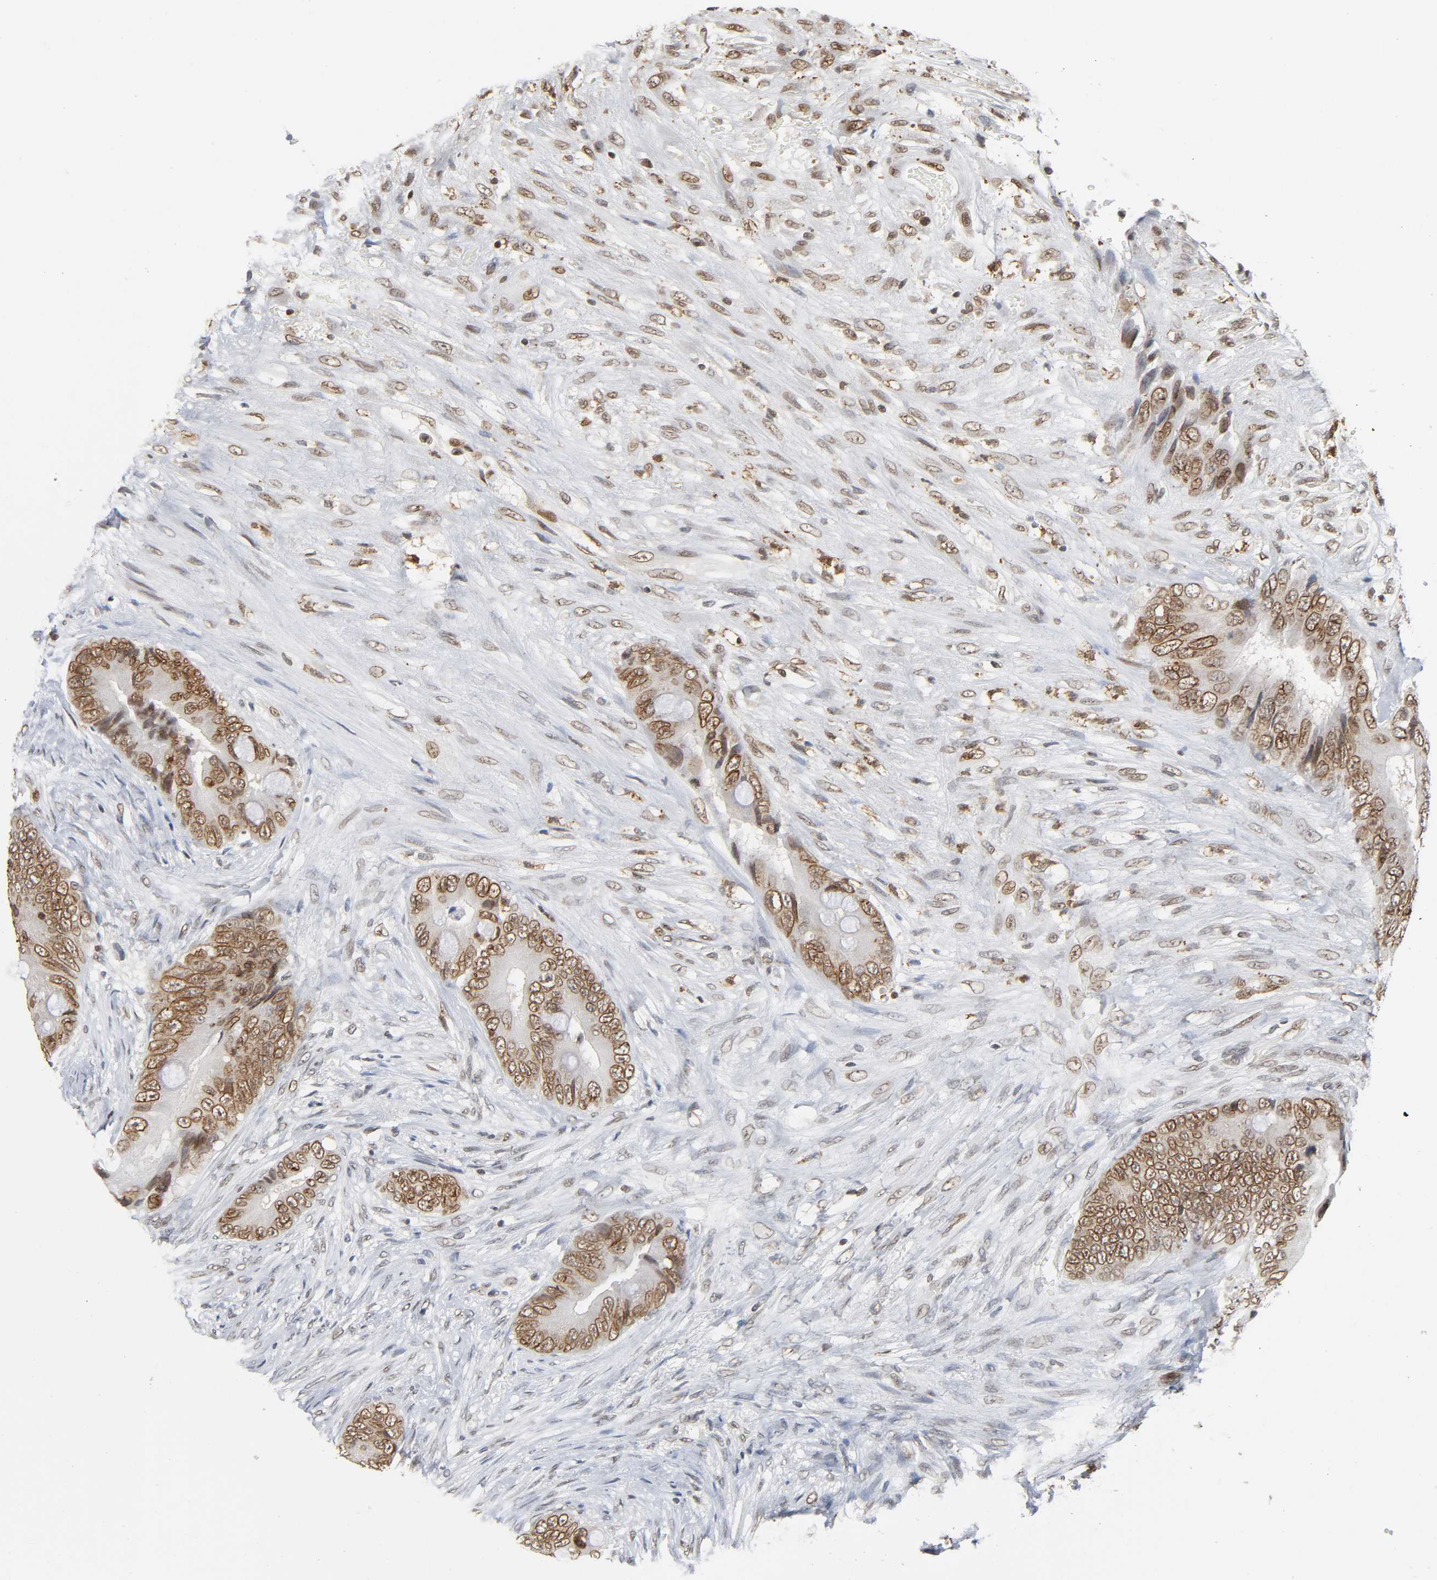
{"staining": {"intensity": "moderate", "quantity": ">75%", "location": "cytoplasmic/membranous,nuclear"}, "tissue": "colorectal cancer", "cell_type": "Tumor cells", "image_type": "cancer", "snomed": [{"axis": "morphology", "description": "Adenocarcinoma, NOS"}, {"axis": "topography", "description": "Rectum"}], "caption": "Protein analysis of colorectal adenocarcinoma tissue displays moderate cytoplasmic/membranous and nuclear staining in approximately >75% of tumor cells. Immunohistochemistry stains the protein of interest in brown and the nuclei are stained blue.", "gene": "SUMO1", "patient": {"sex": "female", "age": 77}}